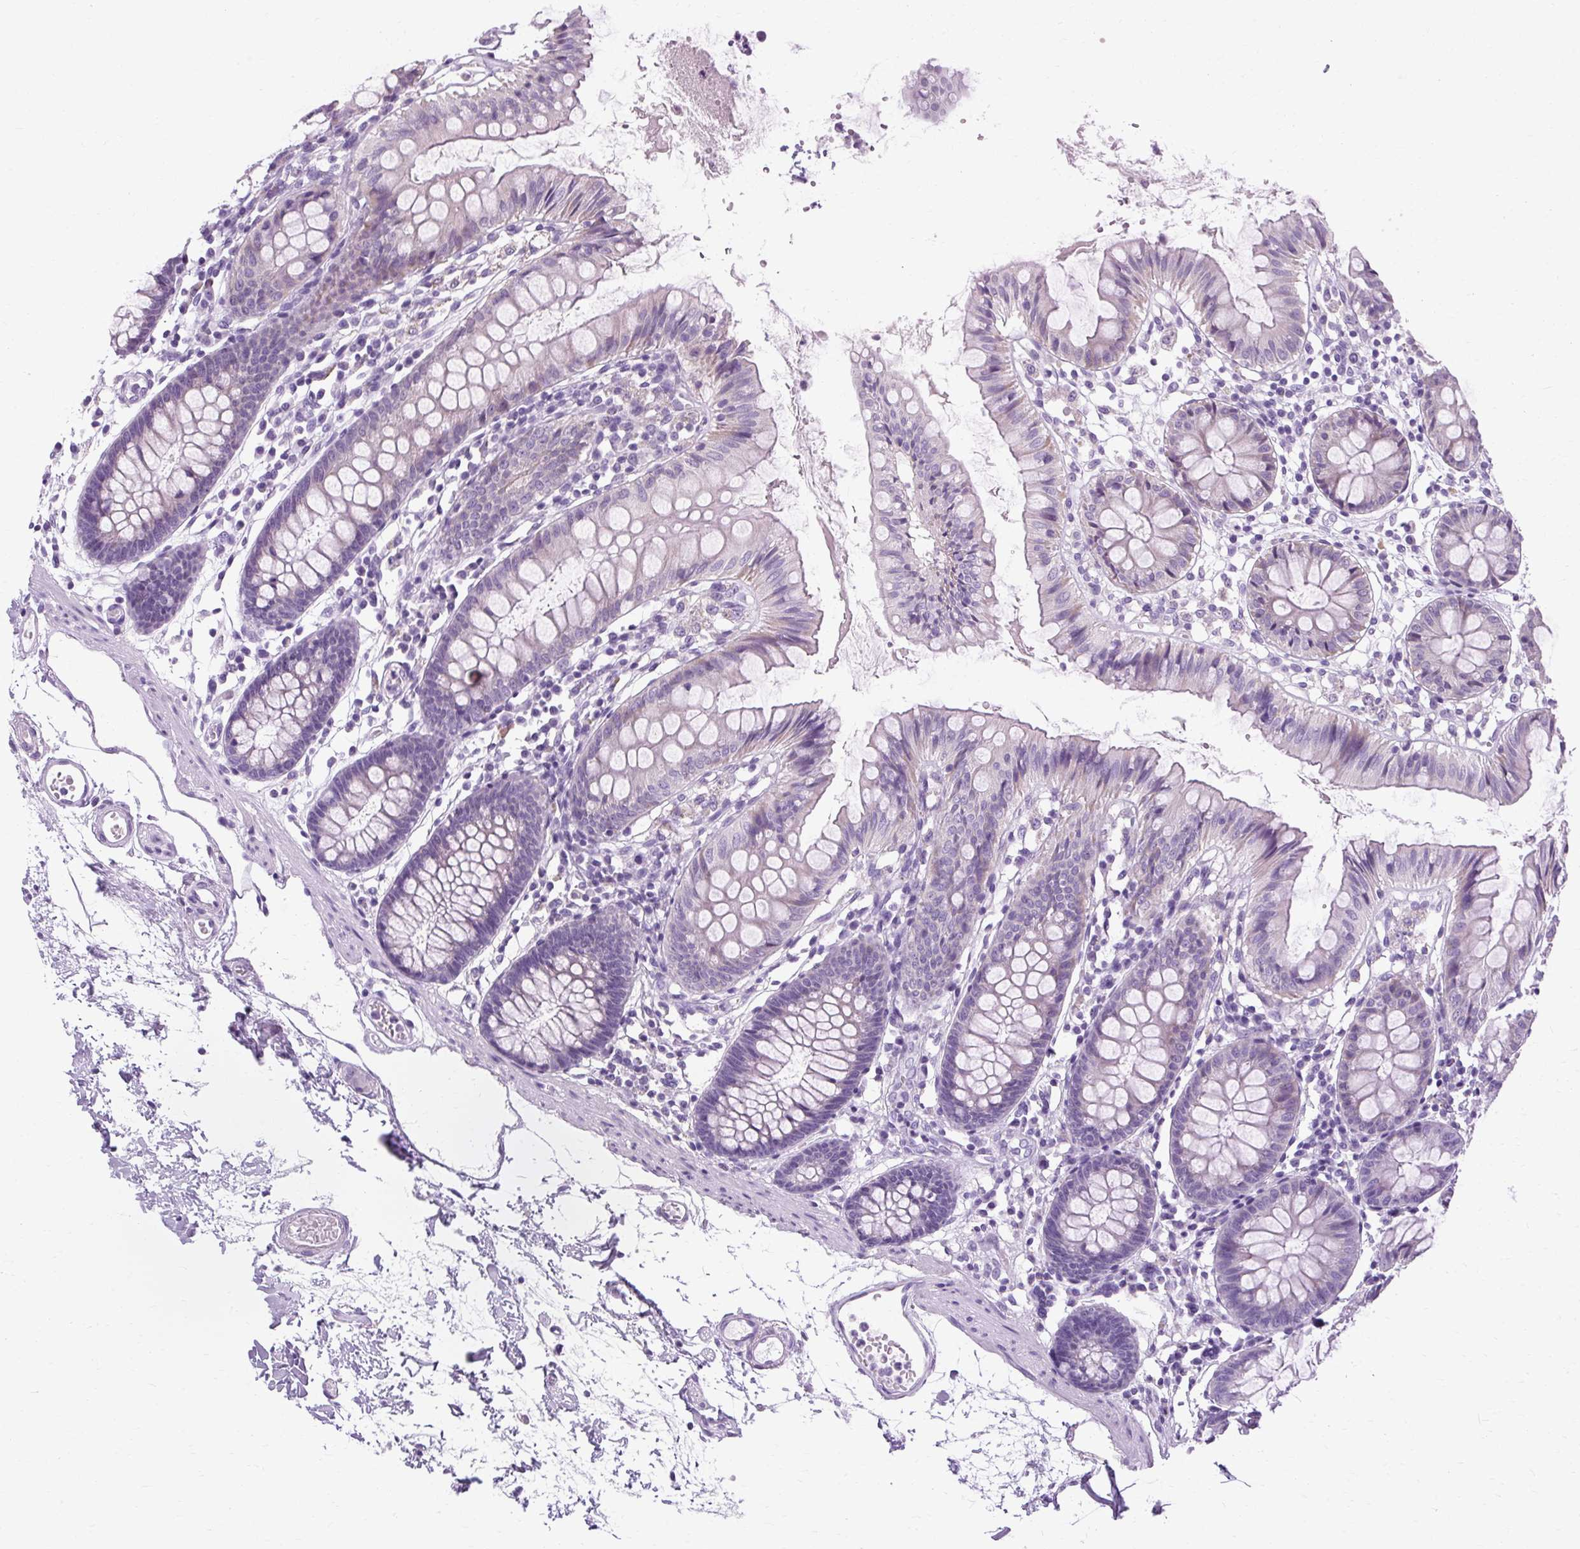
{"staining": {"intensity": "negative", "quantity": "none", "location": "none"}, "tissue": "colon", "cell_type": "Endothelial cells", "image_type": "normal", "snomed": [{"axis": "morphology", "description": "Normal tissue, NOS"}, {"axis": "topography", "description": "Colon"}], "caption": "An IHC photomicrograph of normal colon is shown. There is no staining in endothelial cells of colon. The staining was performed using DAB to visualize the protein expression in brown, while the nuclei were stained in blue with hematoxylin (Magnification: 20x).", "gene": "B3GNT4", "patient": {"sex": "female", "age": 84}}